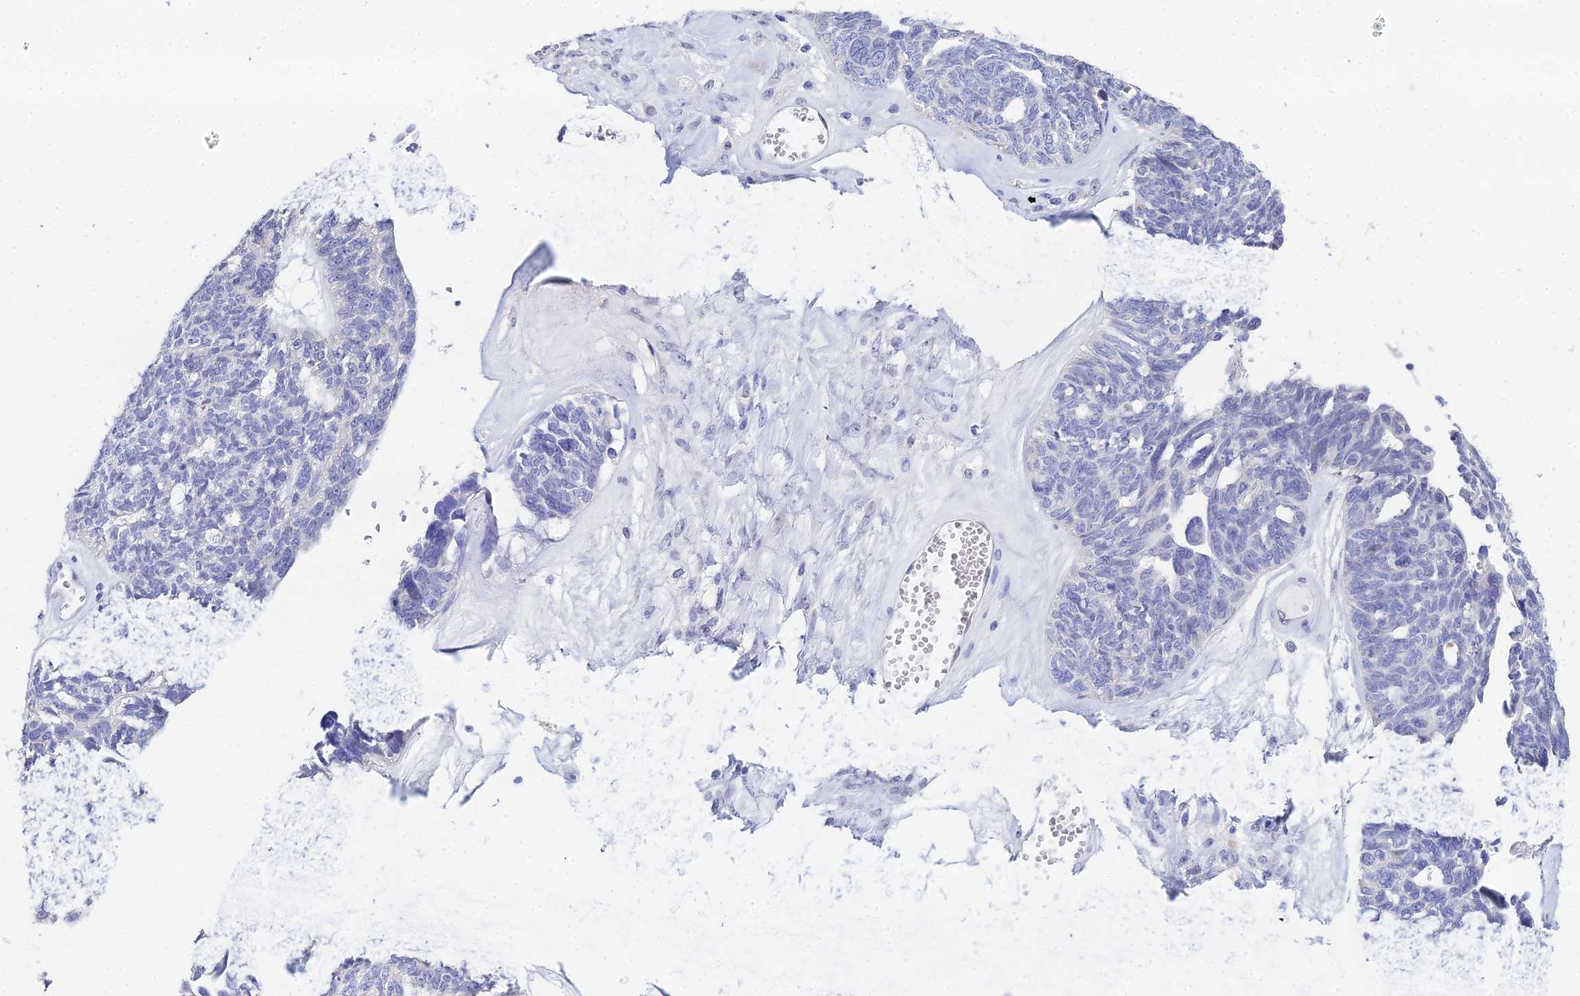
{"staining": {"intensity": "negative", "quantity": "none", "location": "none"}, "tissue": "ovarian cancer", "cell_type": "Tumor cells", "image_type": "cancer", "snomed": [{"axis": "morphology", "description": "Cystadenocarcinoma, serous, NOS"}, {"axis": "topography", "description": "Ovary"}], "caption": "Ovarian cancer (serous cystadenocarcinoma) stained for a protein using immunohistochemistry (IHC) shows no expression tumor cells.", "gene": "OCM", "patient": {"sex": "female", "age": 79}}